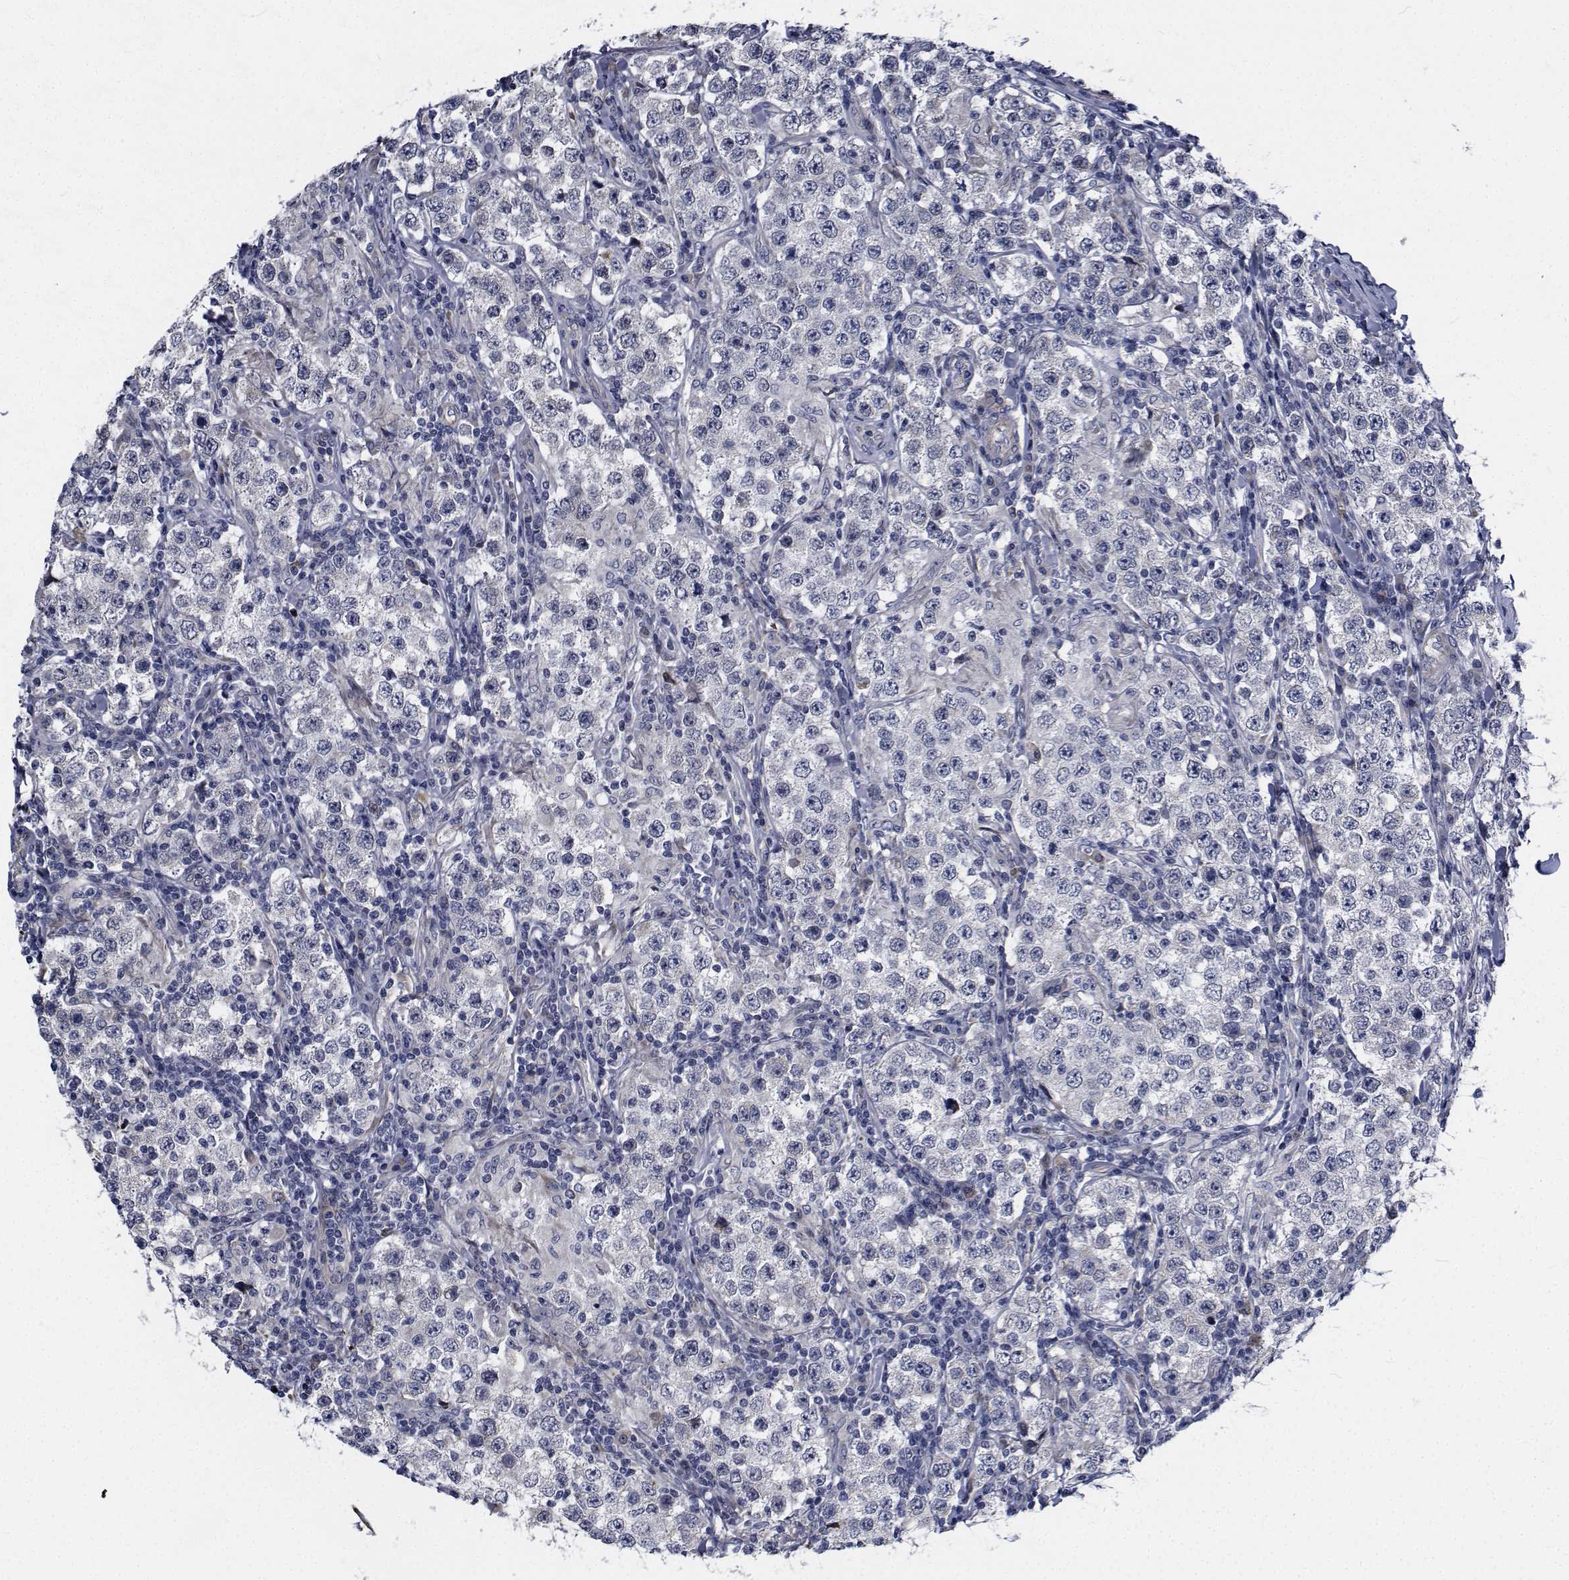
{"staining": {"intensity": "negative", "quantity": "none", "location": "none"}, "tissue": "testis cancer", "cell_type": "Tumor cells", "image_type": "cancer", "snomed": [{"axis": "morphology", "description": "Seminoma, NOS"}, {"axis": "morphology", "description": "Carcinoma, Embryonal, NOS"}, {"axis": "topography", "description": "Testis"}], "caption": "Photomicrograph shows no significant protein expression in tumor cells of testis cancer (seminoma).", "gene": "TTBK1", "patient": {"sex": "male", "age": 41}}